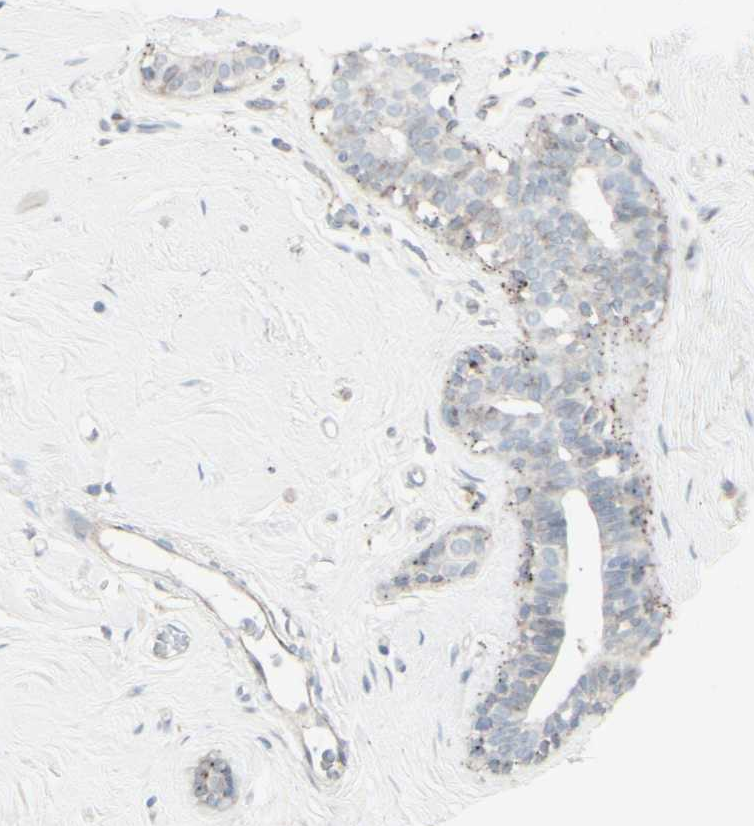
{"staining": {"intensity": "negative", "quantity": "none", "location": "none"}, "tissue": "breast", "cell_type": "Adipocytes", "image_type": "normal", "snomed": [{"axis": "morphology", "description": "Normal tissue, NOS"}, {"axis": "topography", "description": "Breast"}], "caption": "Protein analysis of benign breast reveals no significant positivity in adipocytes. Nuclei are stained in blue.", "gene": "GJA1", "patient": {"sex": "female", "age": 75}}